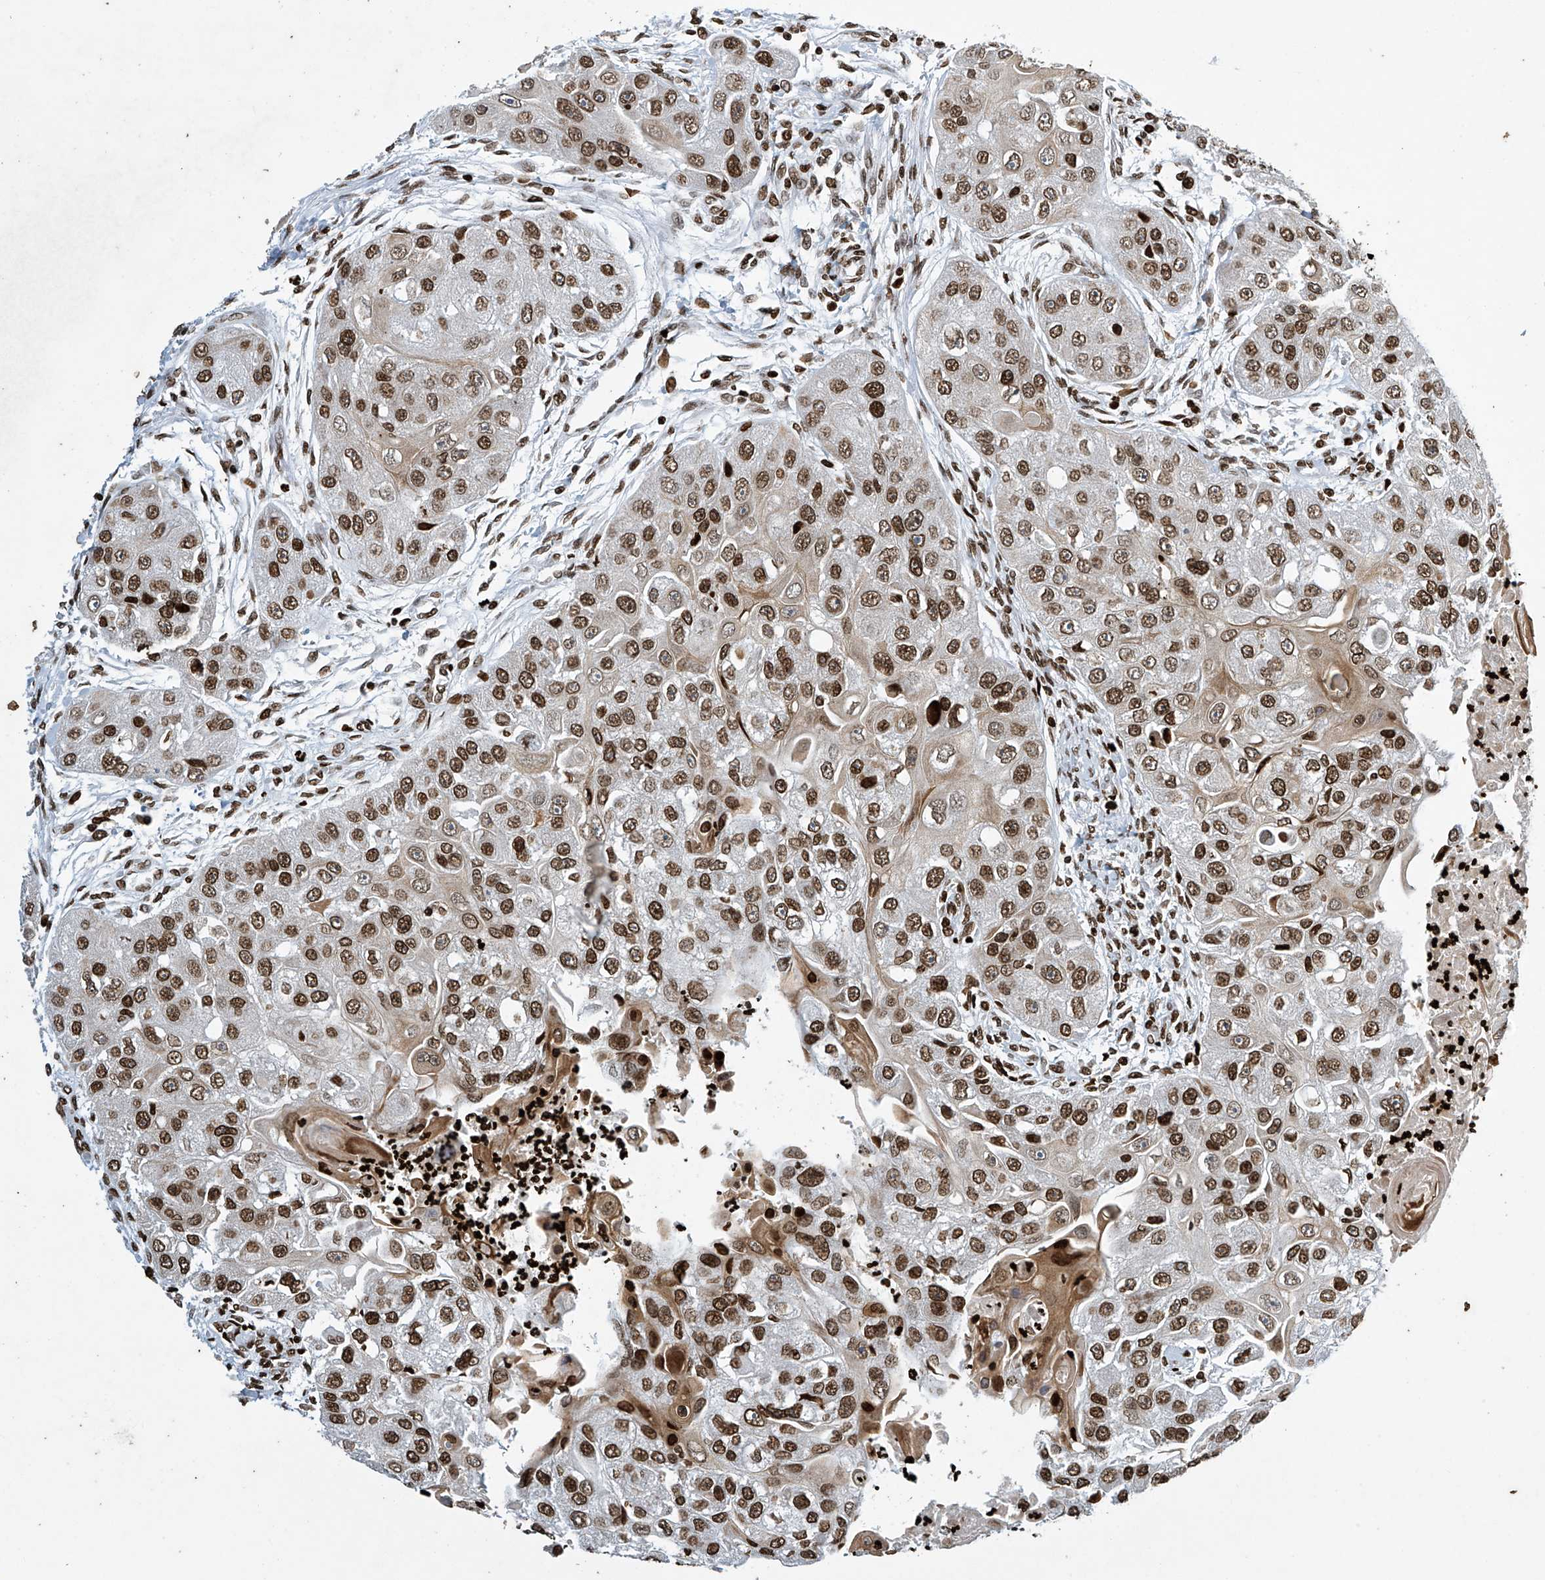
{"staining": {"intensity": "moderate", "quantity": ">75%", "location": "nuclear"}, "tissue": "head and neck cancer", "cell_type": "Tumor cells", "image_type": "cancer", "snomed": [{"axis": "morphology", "description": "Normal tissue, NOS"}, {"axis": "morphology", "description": "Squamous cell carcinoma, NOS"}, {"axis": "topography", "description": "Skeletal muscle"}, {"axis": "topography", "description": "Head-Neck"}], "caption": "Head and neck cancer (squamous cell carcinoma) stained for a protein (brown) reveals moderate nuclear positive expression in approximately >75% of tumor cells.", "gene": "H4C16", "patient": {"sex": "male", "age": 51}}